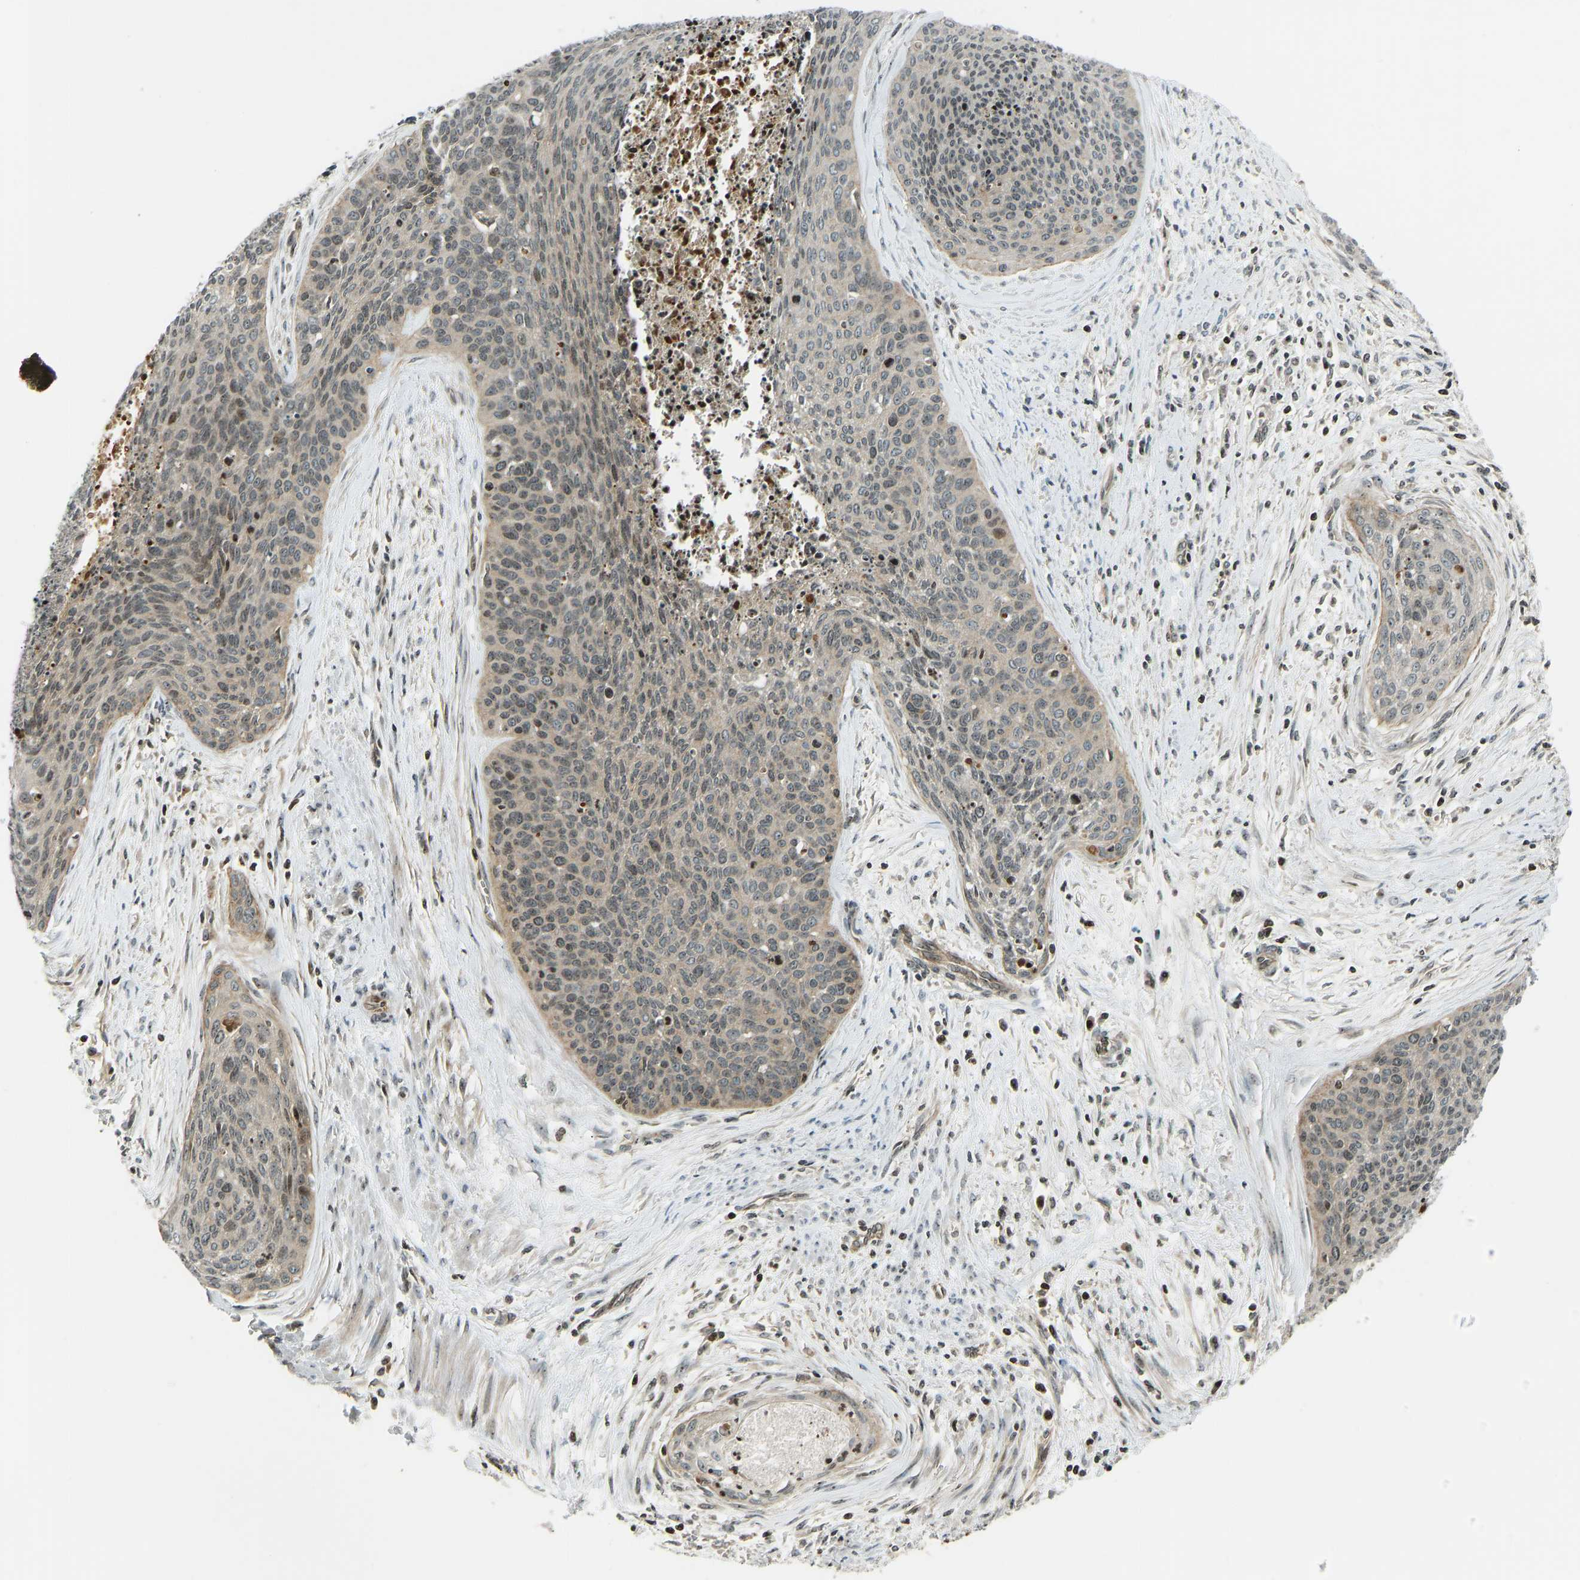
{"staining": {"intensity": "moderate", "quantity": "25%-75%", "location": "nuclear"}, "tissue": "cervical cancer", "cell_type": "Tumor cells", "image_type": "cancer", "snomed": [{"axis": "morphology", "description": "Squamous cell carcinoma, NOS"}, {"axis": "topography", "description": "Cervix"}], "caption": "Squamous cell carcinoma (cervical) was stained to show a protein in brown. There is medium levels of moderate nuclear positivity in about 25%-75% of tumor cells. The protein of interest is stained brown, and the nuclei are stained in blue (DAB IHC with brightfield microscopy, high magnification).", "gene": "SVOPL", "patient": {"sex": "female", "age": 55}}